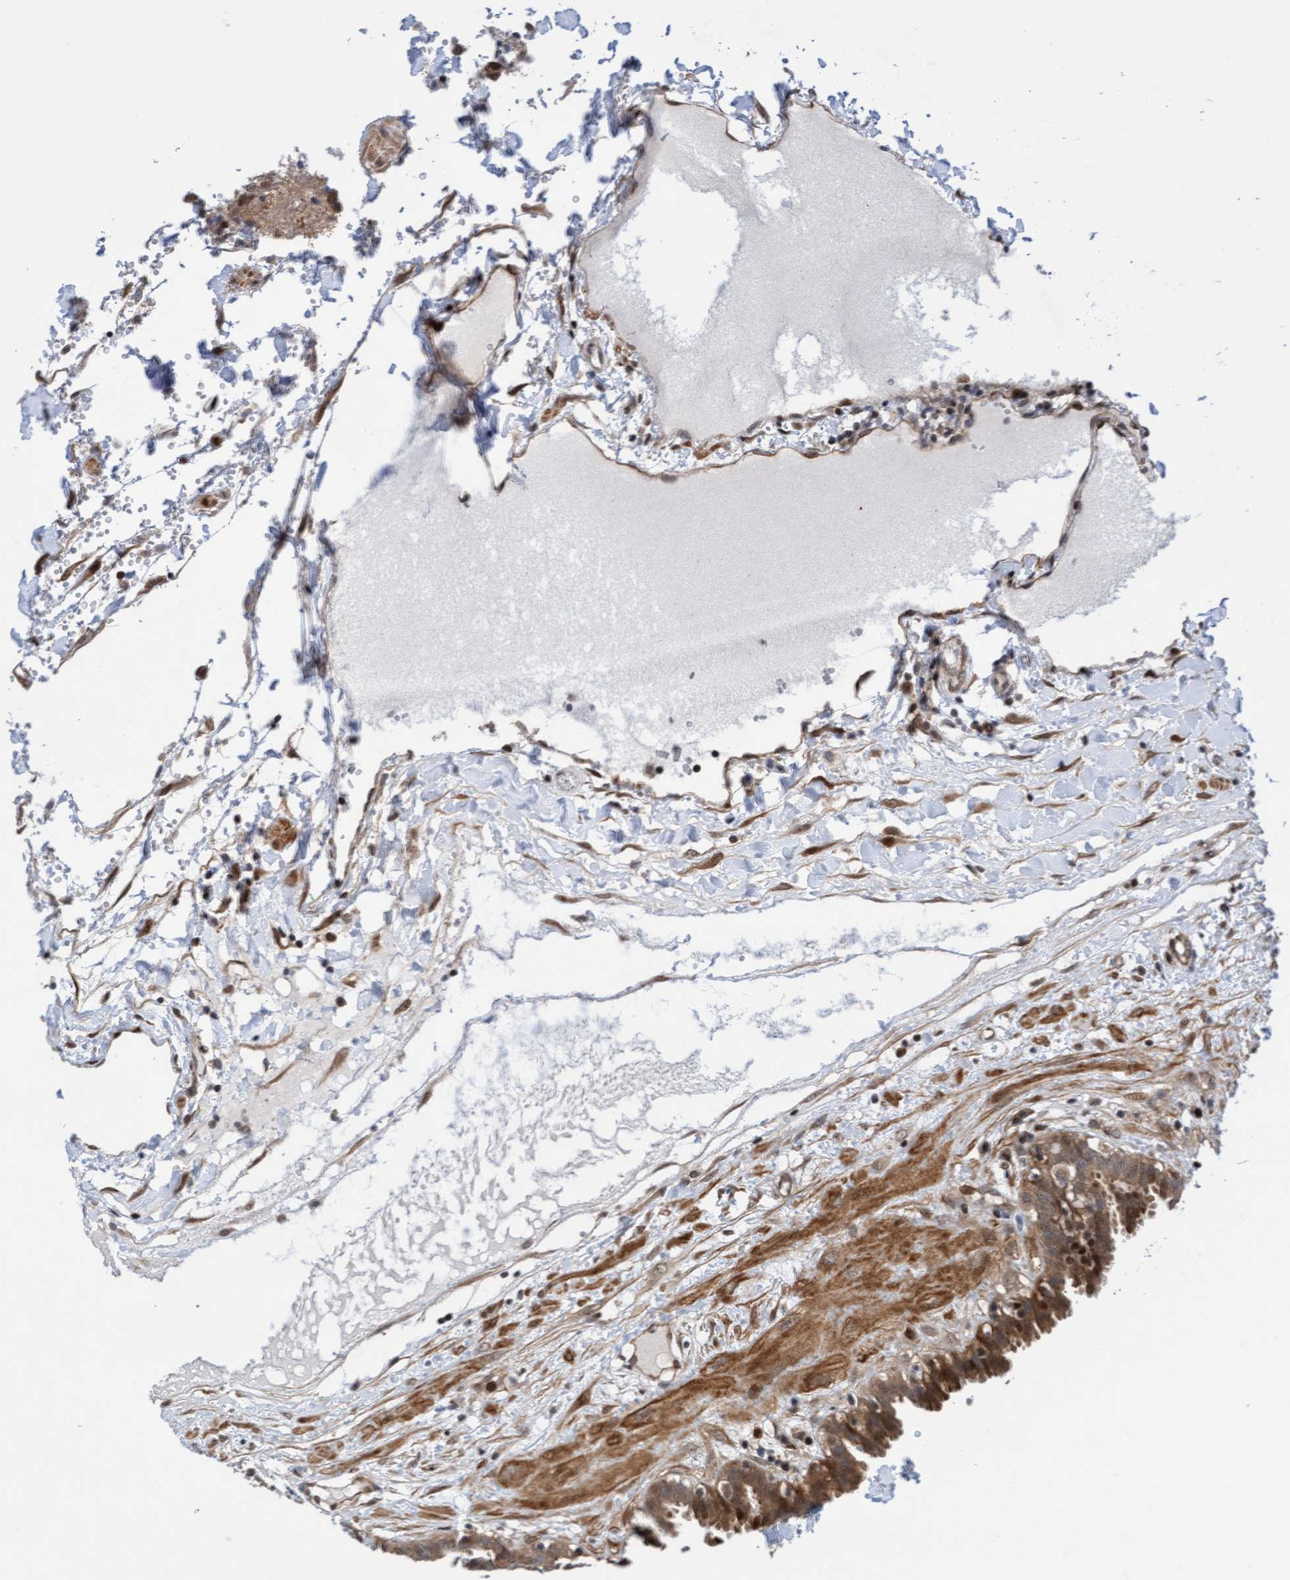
{"staining": {"intensity": "moderate", "quantity": ">75%", "location": "cytoplasmic/membranous,nuclear"}, "tissue": "fallopian tube", "cell_type": "Glandular cells", "image_type": "normal", "snomed": [{"axis": "morphology", "description": "Normal tissue, NOS"}, {"axis": "topography", "description": "Fallopian tube"}, {"axis": "topography", "description": "Placenta"}], "caption": "About >75% of glandular cells in unremarkable fallopian tube display moderate cytoplasmic/membranous,nuclear protein staining as visualized by brown immunohistochemical staining.", "gene": "ITFG1", "patient": {"sex": "female", "age": 32}}